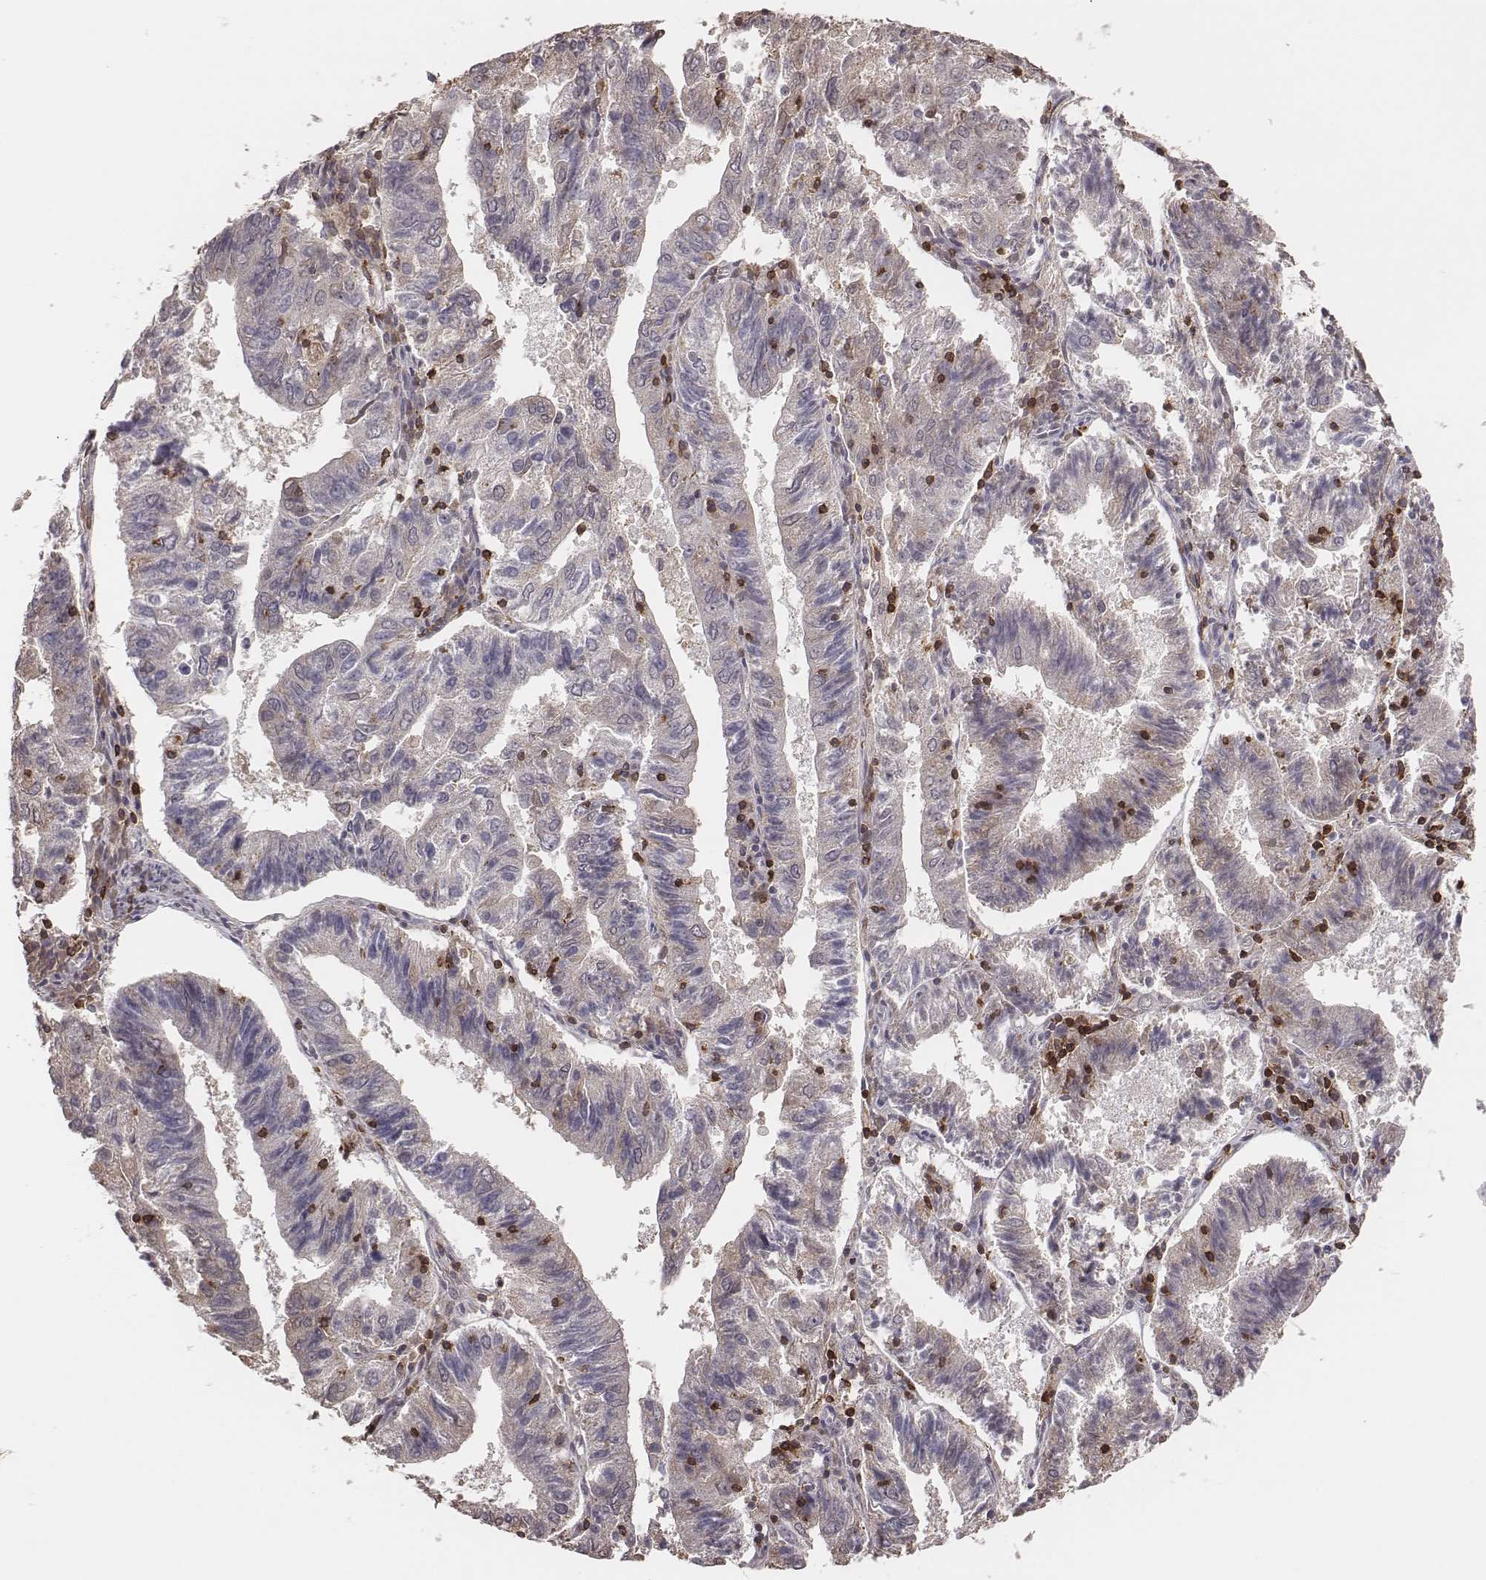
{"staining": {"intensity": "negative", "quantity": "none", "location": "none"}, "tissue": "endometrial cancer", "cell_type": "Tumor cells", "image_type": "cancer", "snomed": [{"axis": "morphology", "description": "Adenocarcinoma, NOS"}, {"axis": "topography", "description": "Endometrium"}], "caption": "Tumor cells show no significant protein expression in endometrial cancer (adenocarcinoma).", "gene": "PILRA", "patient": {"sex": "female", "age": 82}}